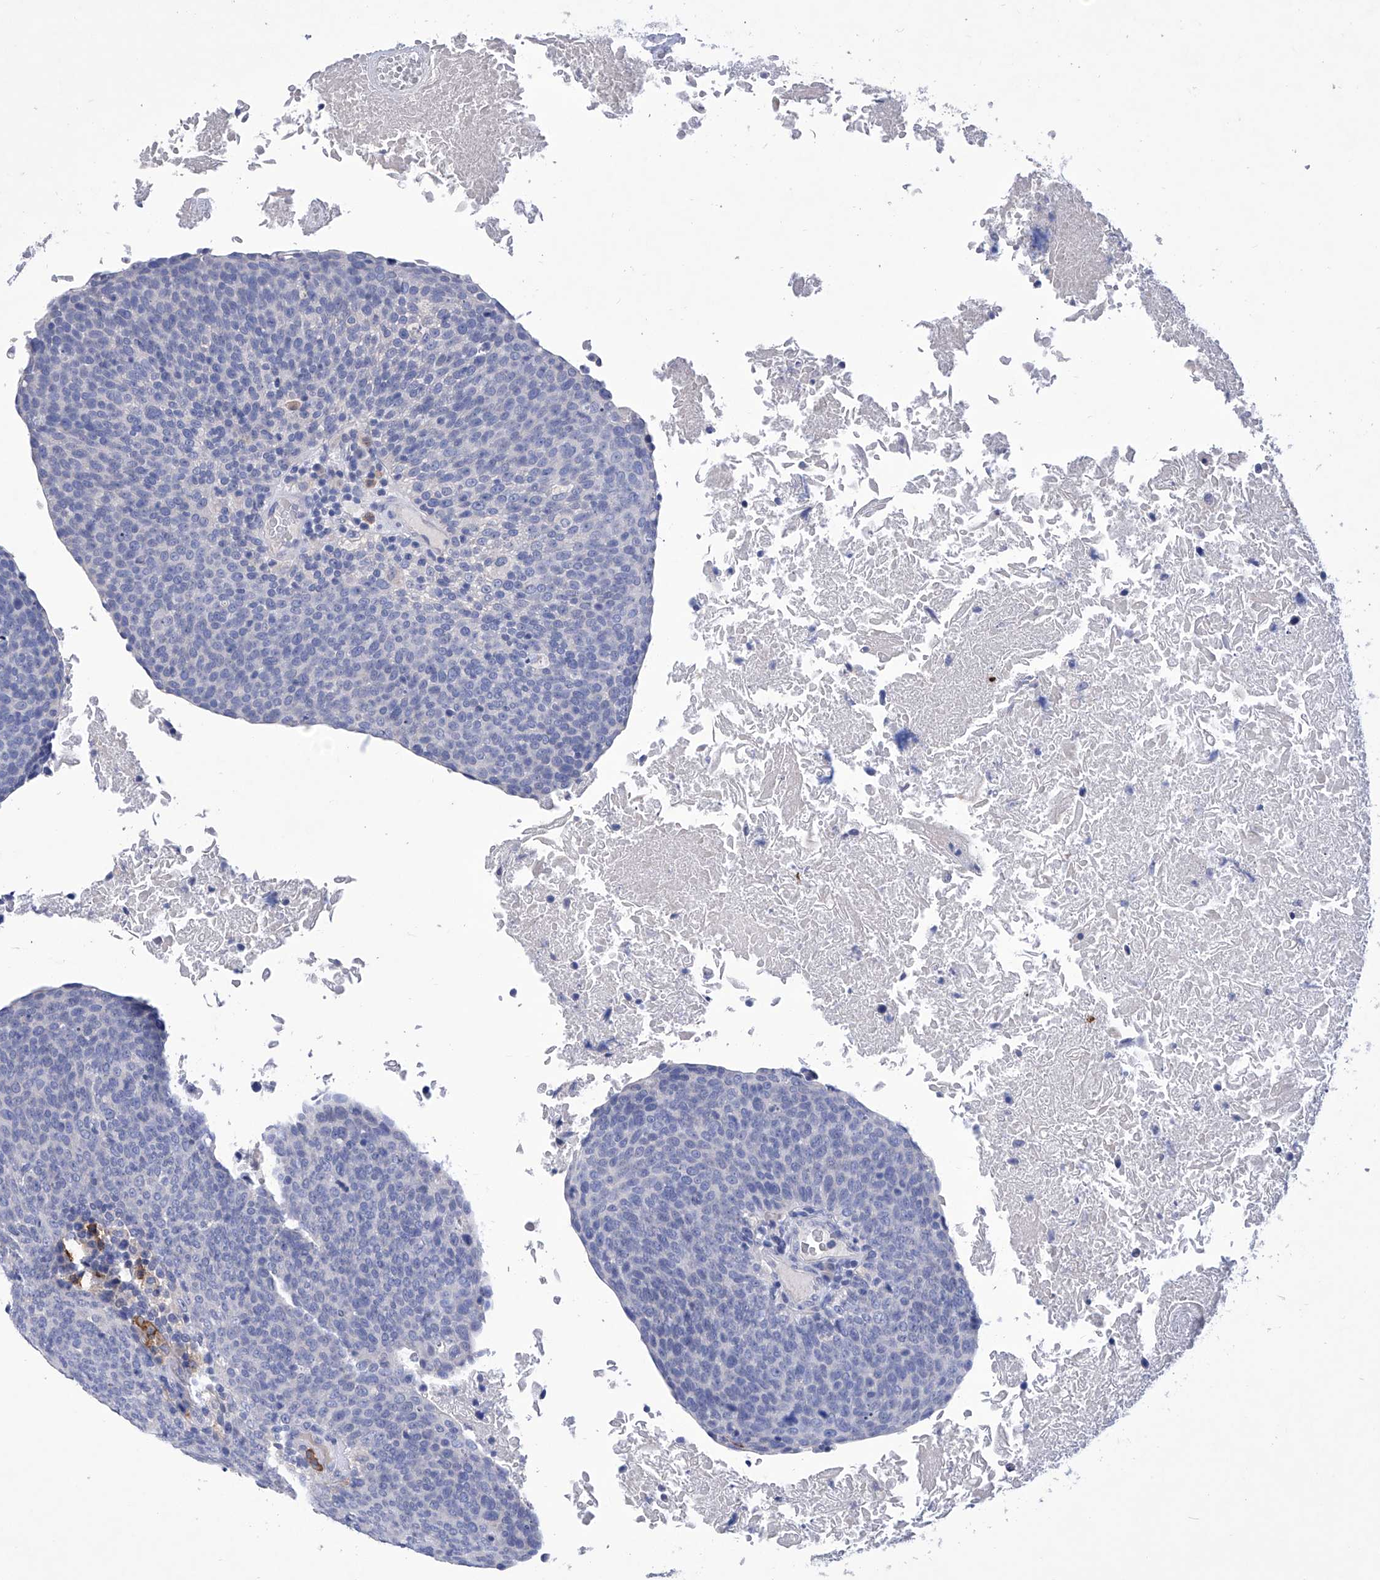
{"staining": {"intensity": "negative", "quantity": "none", "location": "none"}, "tissue": "head and neck cancer", "cell_type": "Tumor cells", "image_type": "cancer", "snomed": [{"axis": "morphology", "description": "Squamous cell carcinoma, NOS"}, {"axis": "morphology", "description": "Squamous cell carcinoma, metastatic, NOS"}, {"axis": "topography", "description": "Lymph node"}, {"axis": "topography", "description": "Head-Neck"}], "caption": "Tumor cells show no significant expression in head and neck cancer (metastatic squamous cell carcinoma).", "gene": "IFNL2", "patient": {"sex": "male", "age": 62}}